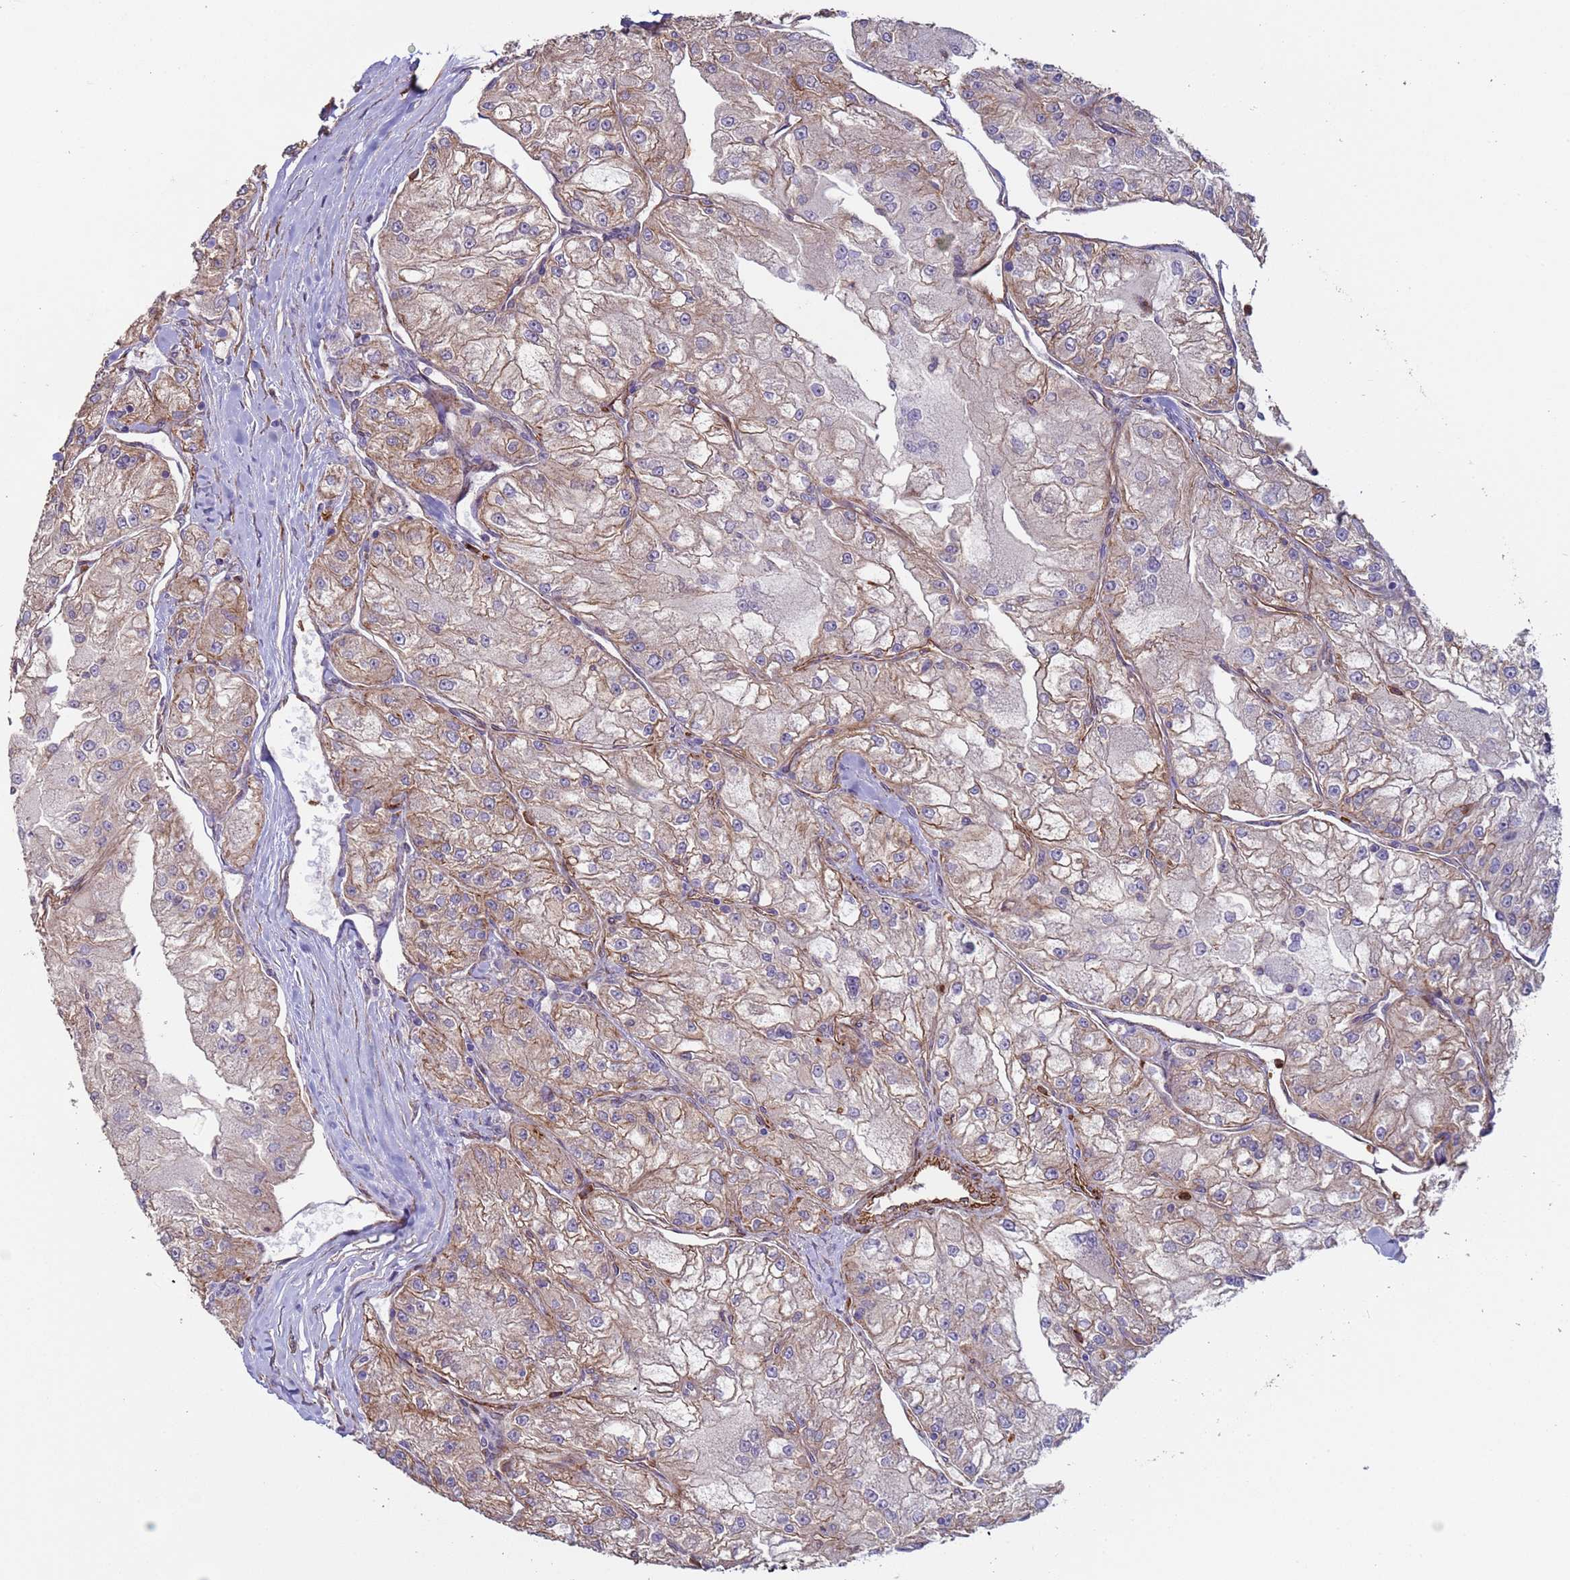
{"staining": {"intensity": "weak", "quantity": "25%-75%", "location": "cytoplasmic/membranous"}, "tissue": "renal cancer", "cell_type": "Tumor cells", "image_type": "cancer", "snomed": [{"axis": "morphology", "description": "Adenocarcinoma, NOS"}, {"axis": "topography", "description": "Kidney"}], "caption": "Human adenocarcinoma (renal) stained with a protein marker demonstrates weak staining in tumor cells.", "gene": "GASK1A", "patient": {"sex": "female", "age": 72}}